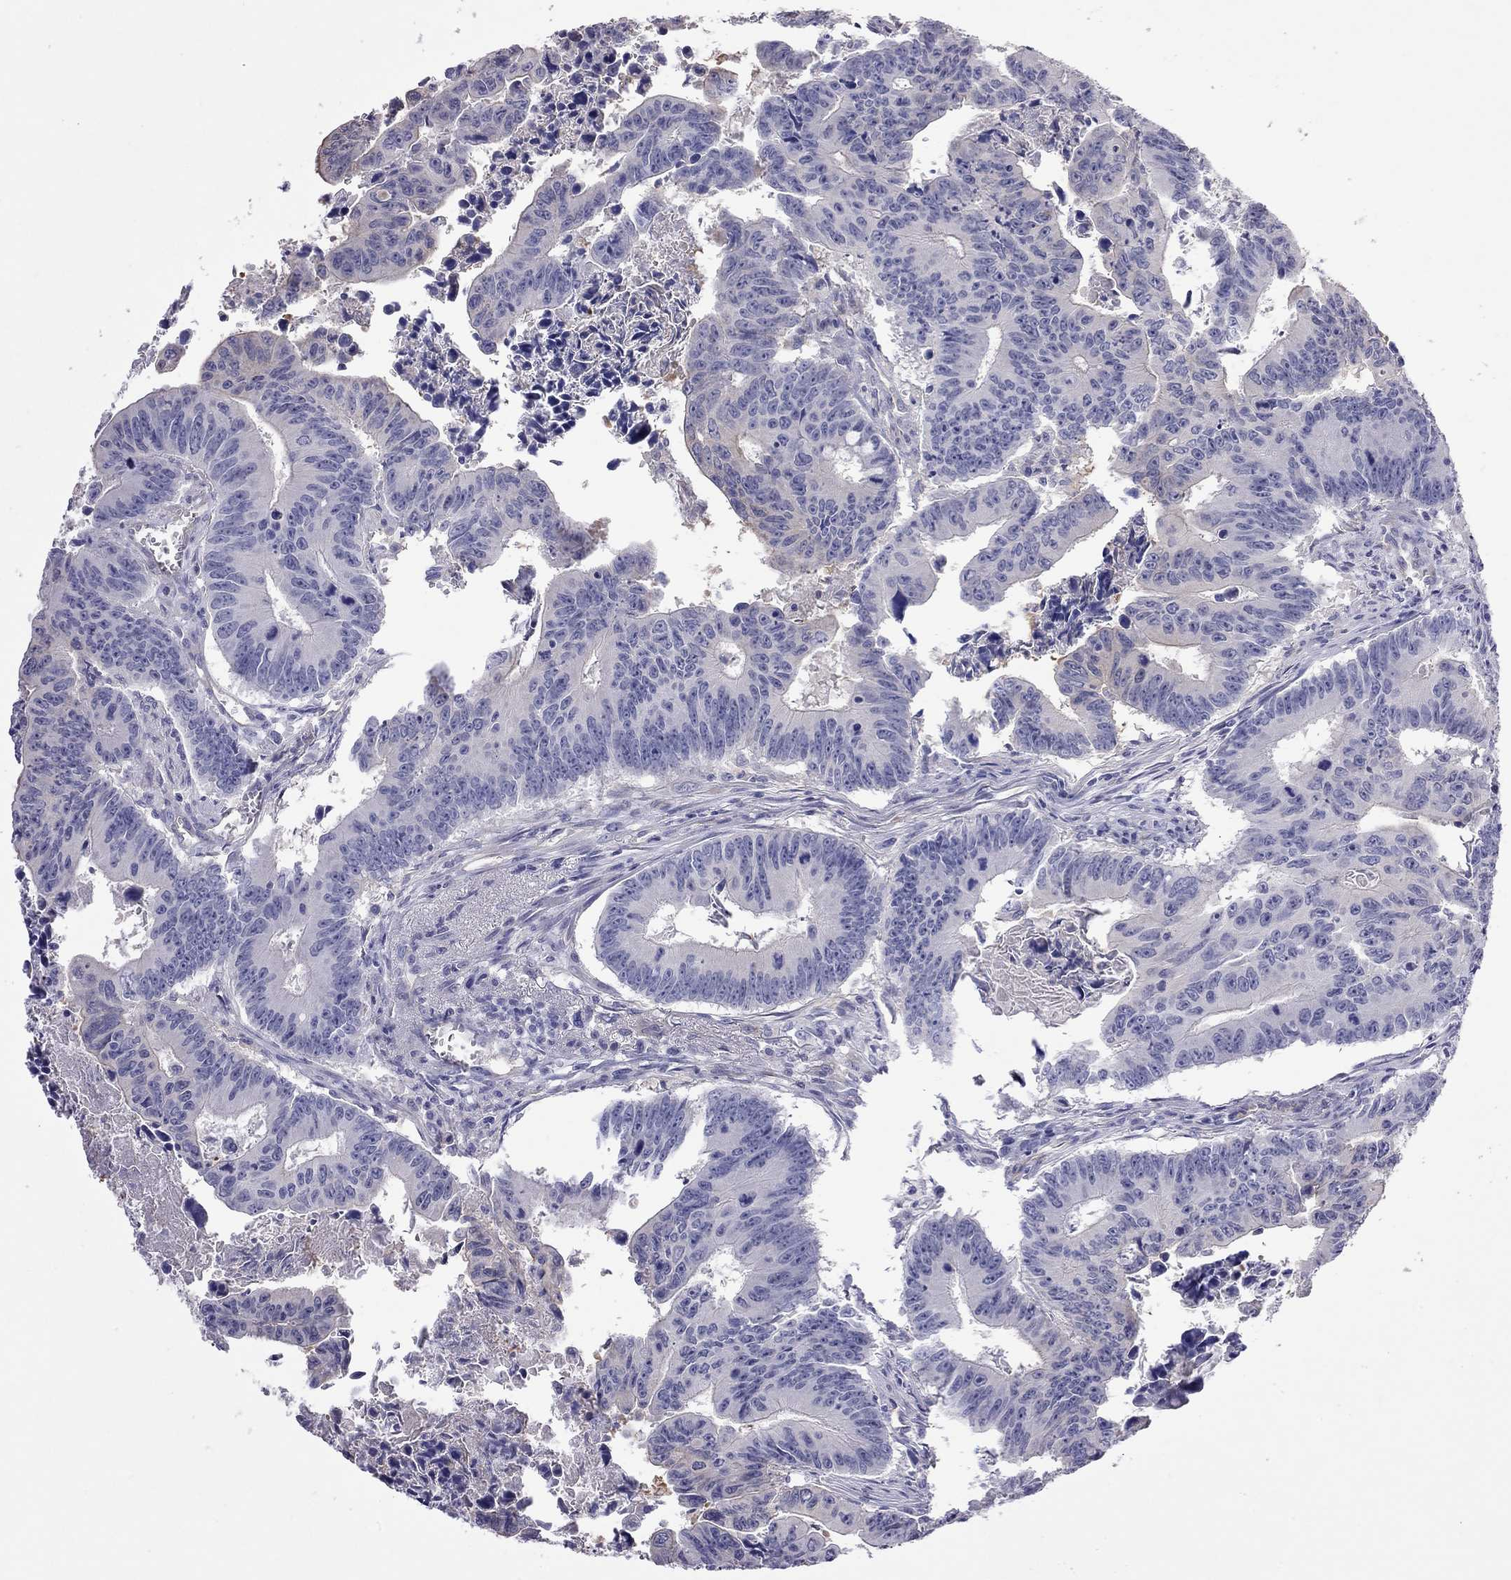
{"staining": {"intensity": "negative", "quantity": "none", "location": "none"}, "tissue": "colorectal cancer", "cell_type": "Tumor cells", "image_type": "cancer", "snomed": [{"axis": "morphology", "description": "Adenocarcinoma, NOS"}, {"axis": "topography", "description": "Colon"}], "caption": "Immunohistochemistry (IHC) of adenocarcinoma (colorectal) shows no expression in tumor cells. (DAB immunohistochemistry visualized using brightfield microscopy, high magnification).", "gene": "FEZ1", "patient": {"sex": "female", "age": 87}}